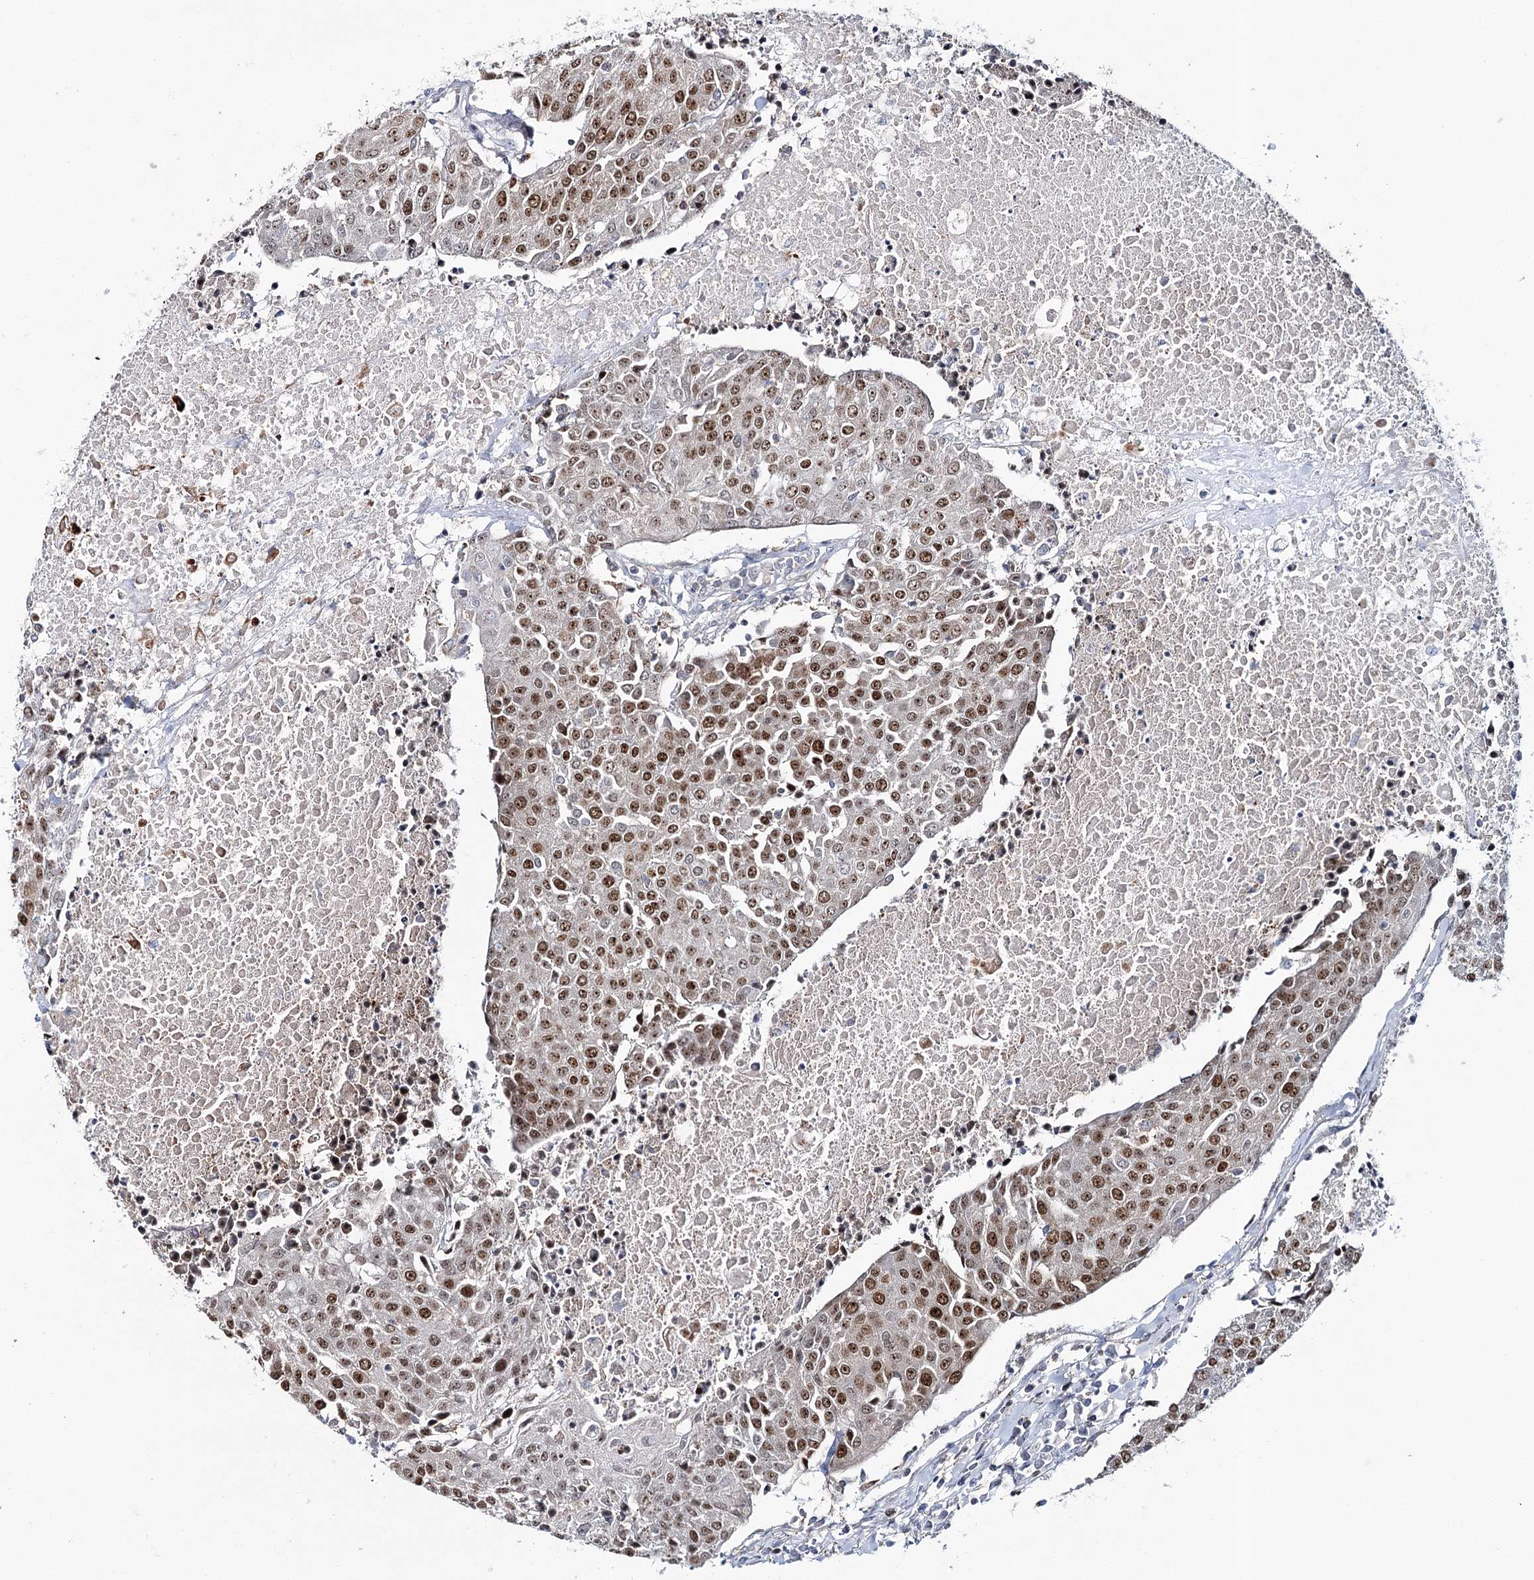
{"staining": {"intensity": "moderate", "quantity": ">75%", "location": "nuclear"}, "tissue": "urothelial cancer", "cell_type": "Tumor cells", "image_type": "cancer", "snomed": [{"axis": "morphology", "description": "Urothelial carcinoma, High grade"}, {"axis": "topography", "description": "Urinary bladder"}], "caption": "IHC (DAB (3,3'-diaminobenzidine)) staining of human urothelial cancer displays moderate nuclear protein expression in approximately >75% of tumor cells. (DAB = brown stain, brightfield microscopy at high magnification).", "gene": "ZC3H8", "patient": {"sex": "female", "age": 85}}